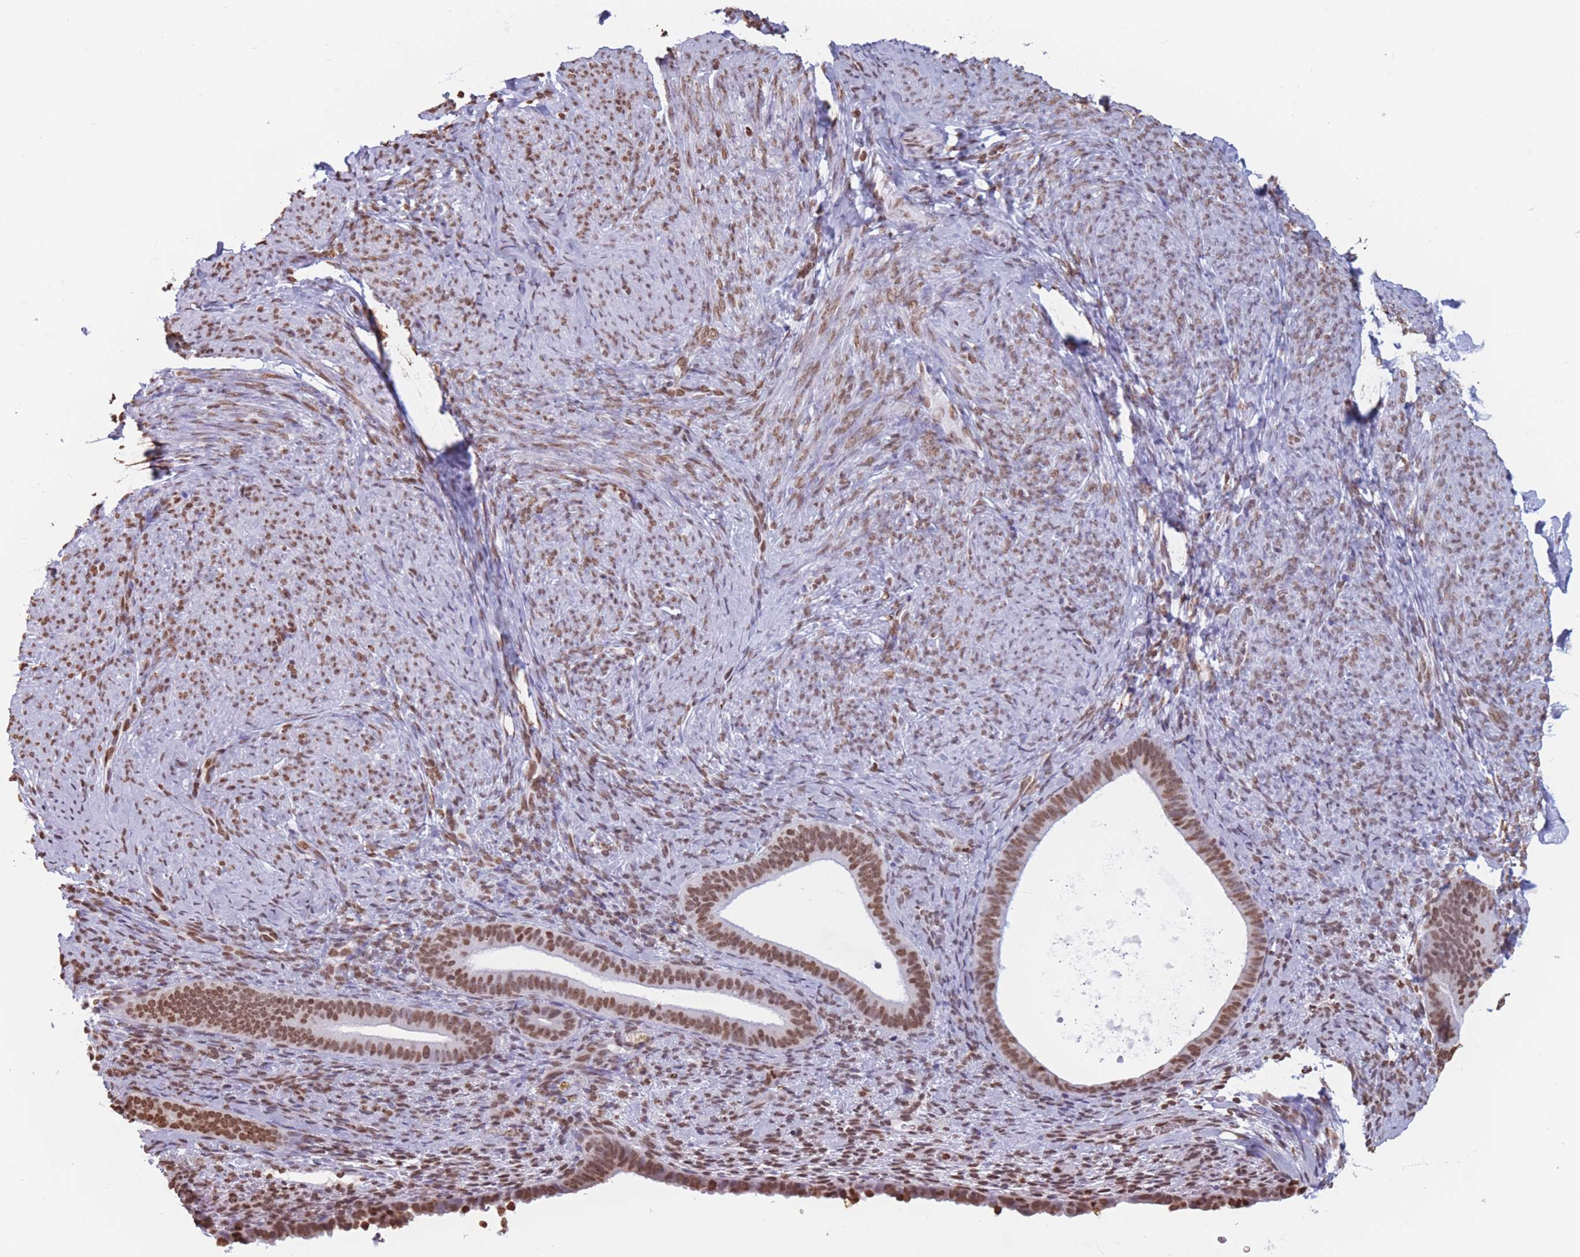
{"staining": {"intensity": "moderate", "quantity": "<25%", "location": "nuclear"}, "tissue": "endometrium", "cell_type": "Cells in endometrial stroma", "image_type": "normal", "snomed": [{"axis": "morphology", "description": "Normal tissue, NOS"}, {"axis": "topography", "description": "Endometrium"}], "caption": "IHC (DAB (3,3'-diaminobenzidine)) staining of normal endometrium displays moderate nuclear protein staining in approximately <25% of cells in endometrial stroma.", "gene": "RYK", "patient": {"sex": "female", "age": 65}}